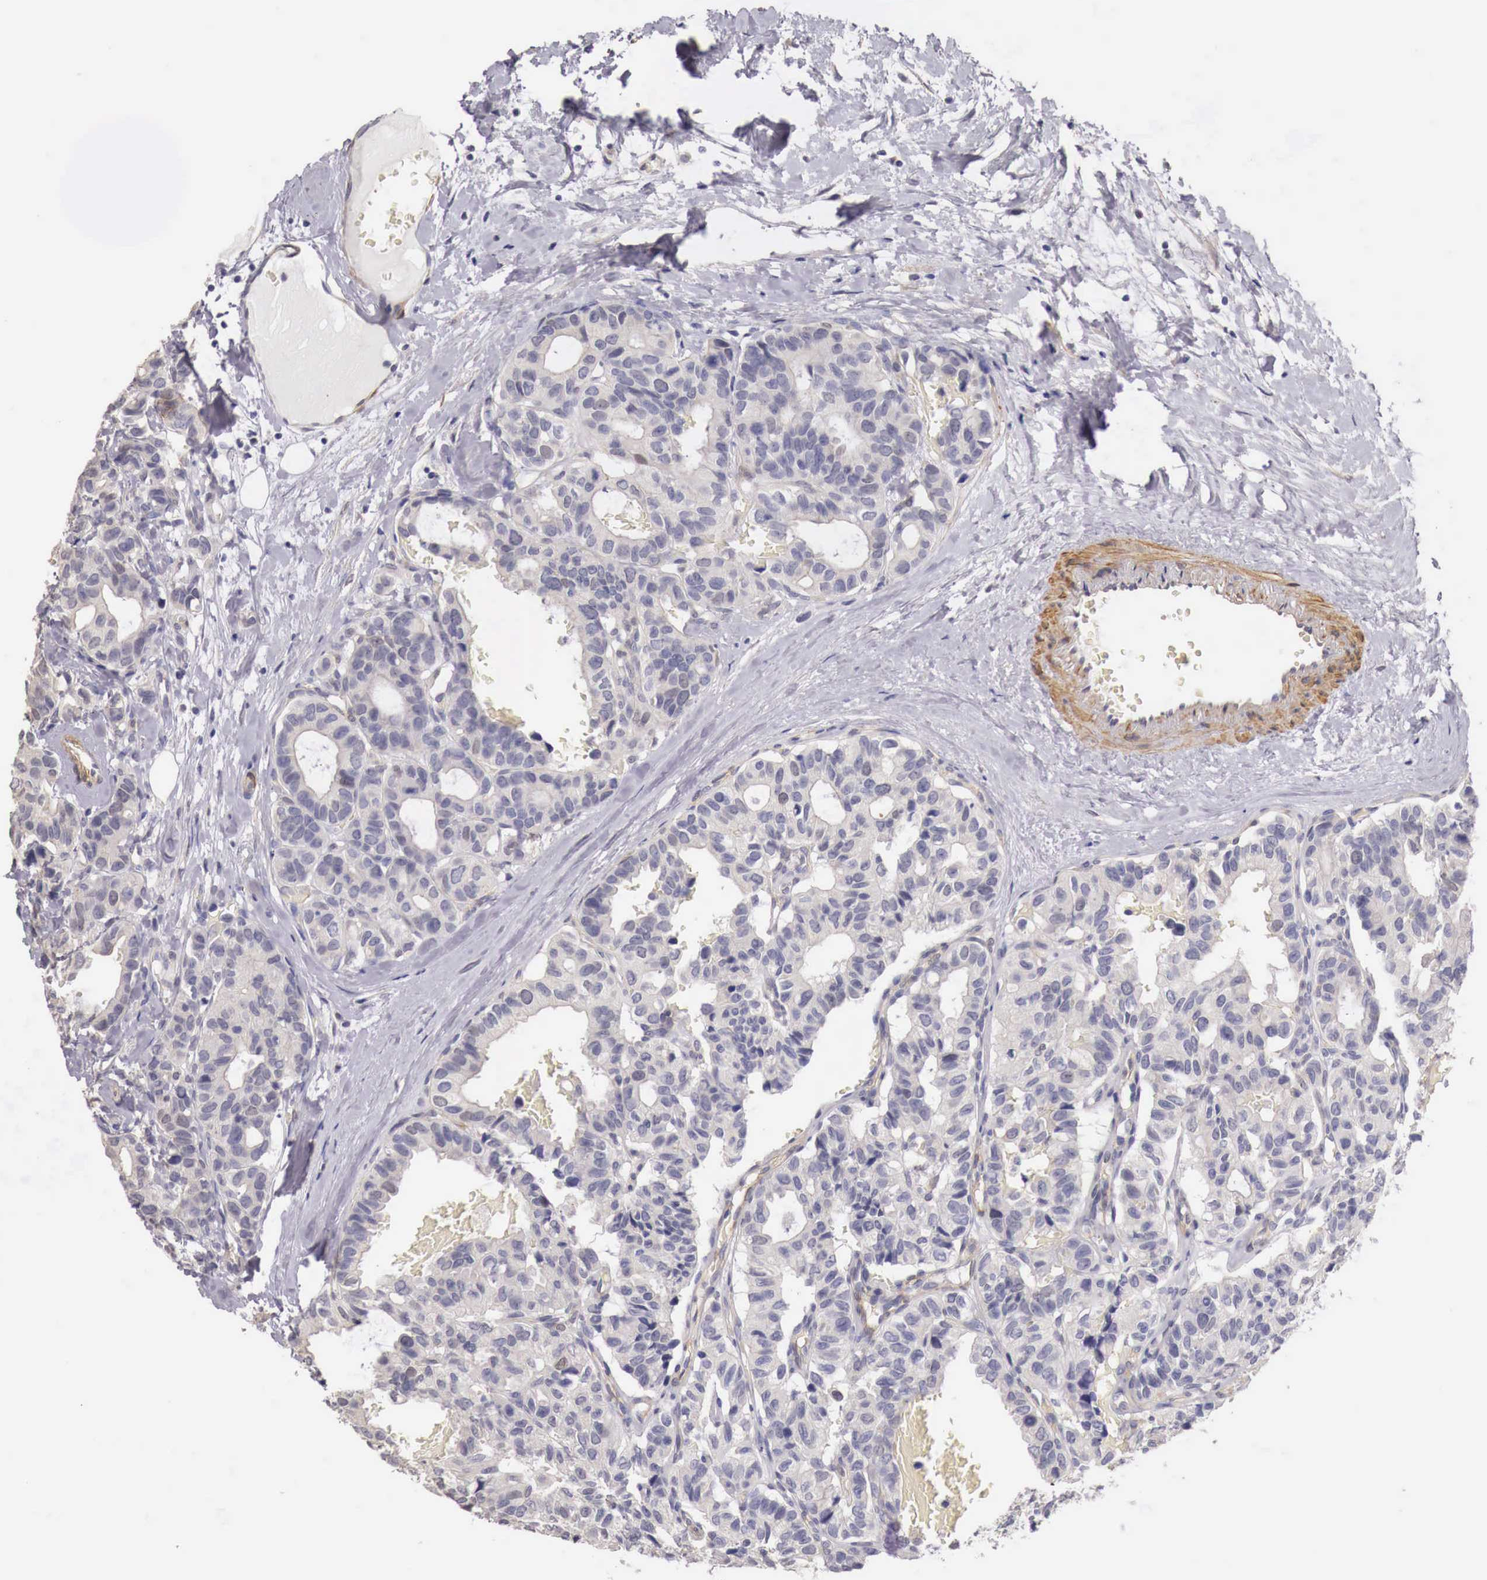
{"staining": {"intensity": "negative", "quantity": "none", "location": "none"}, "tissue": "breast cancer", "cell_type": "Tumor cells", "image_type": "cancer", "snomed": [{"axis": "morphology", "description": "Duct carcinoma"}, {"axis": "topography", "description": "Breast"}], "caption": "High power microscopy photomicrograph of an IHC photomicrograph of breast cancer, revealing no significant staining in tumor cells.", "gene": "ENOX2", "patient": {"sex": "female", "age": 69}}